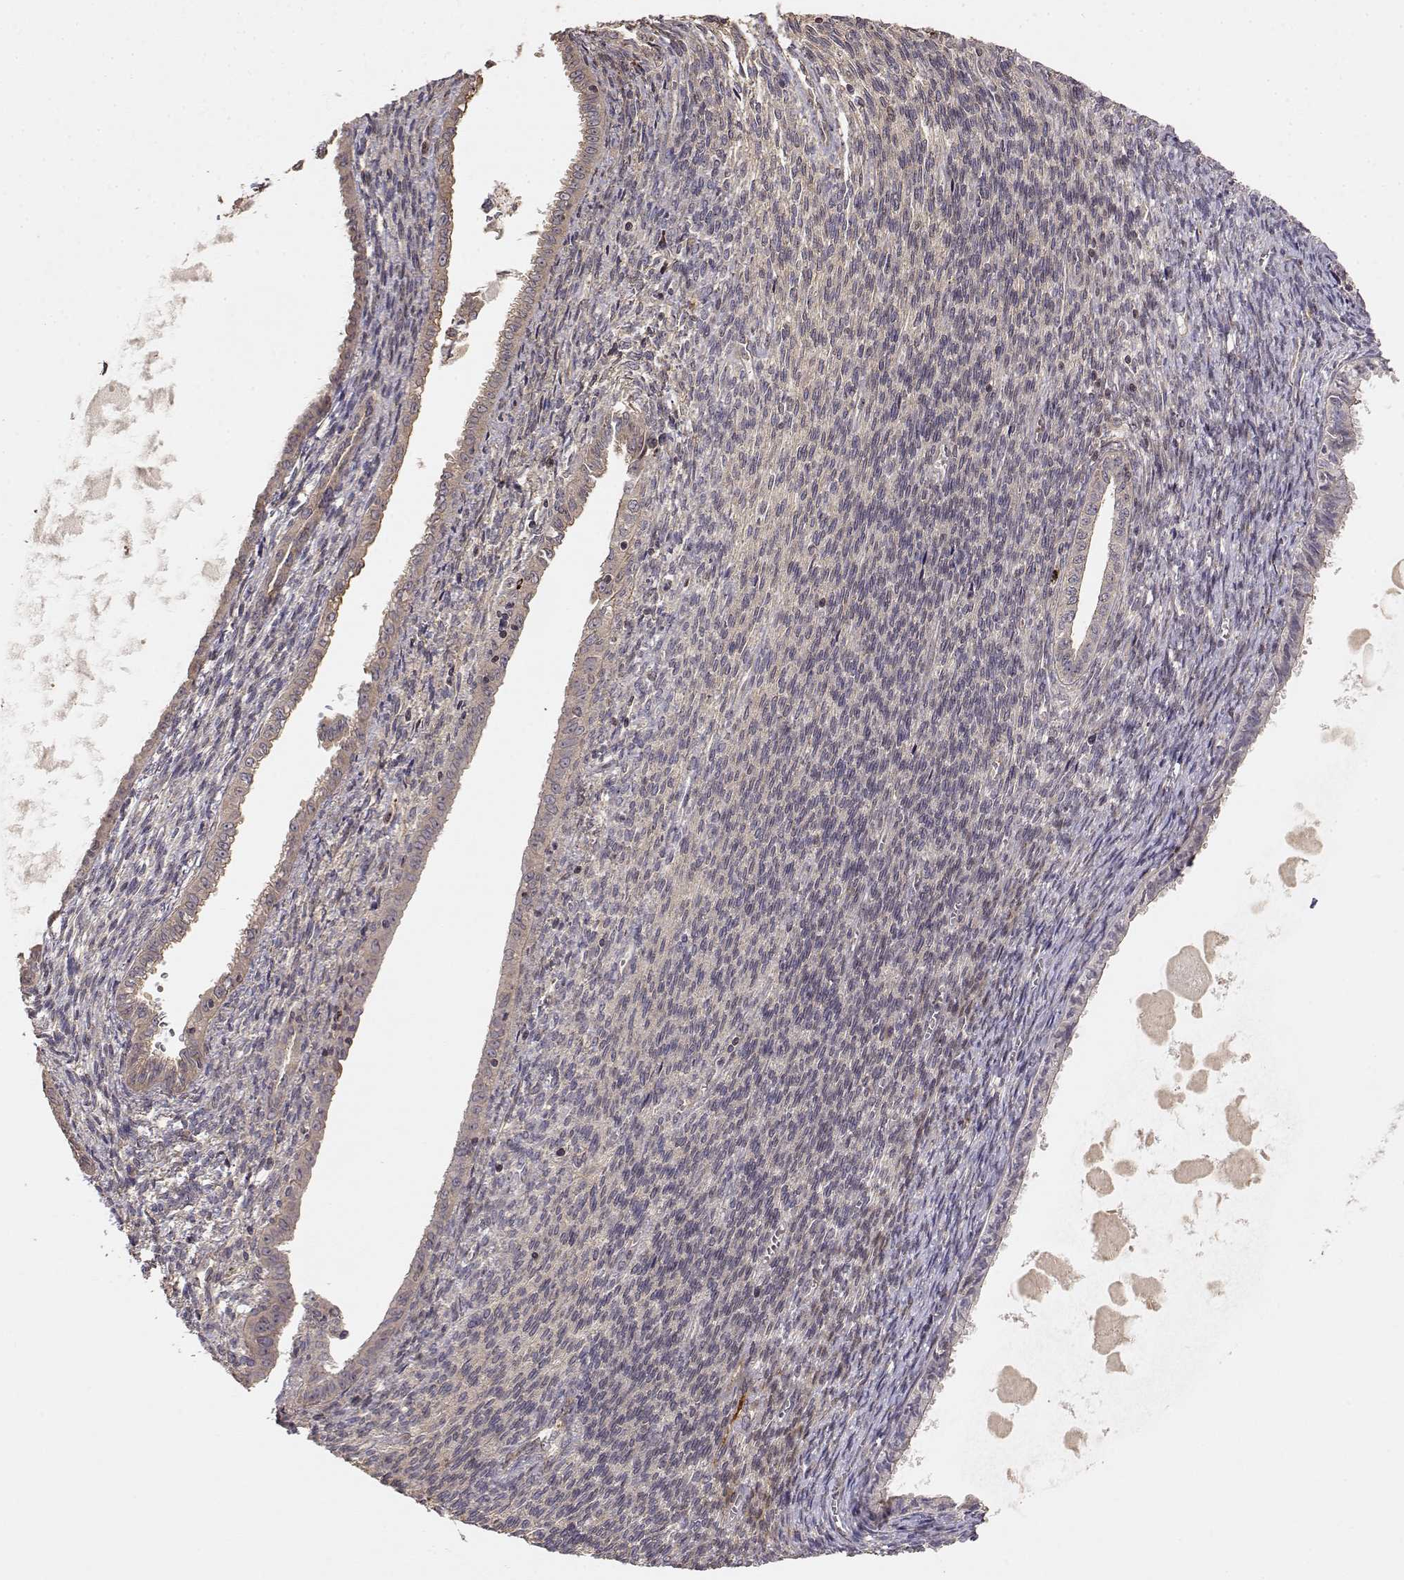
{"staining": {"intensity": "weak", "quantity": ">75%", "location": "cytoplasmic/membranous"}, "tissue": "endometrial cancer", "cell_type": "Tumor cells", "image_type": "cancer", "snomed": [{"axis": "morphology", "description": "Adenocarcinoma, NOS"}, {"axis": "topography", "description": "Endometrium"}], "caption": "Endometrial cancer (adenocarcinoma) stained with immunohistochemistry shows weak cytoplasmic/membranous positivity in about >75% of tumor cells.", "gene": "PICK1", "patient": {"sex": "female", "age": 86}}